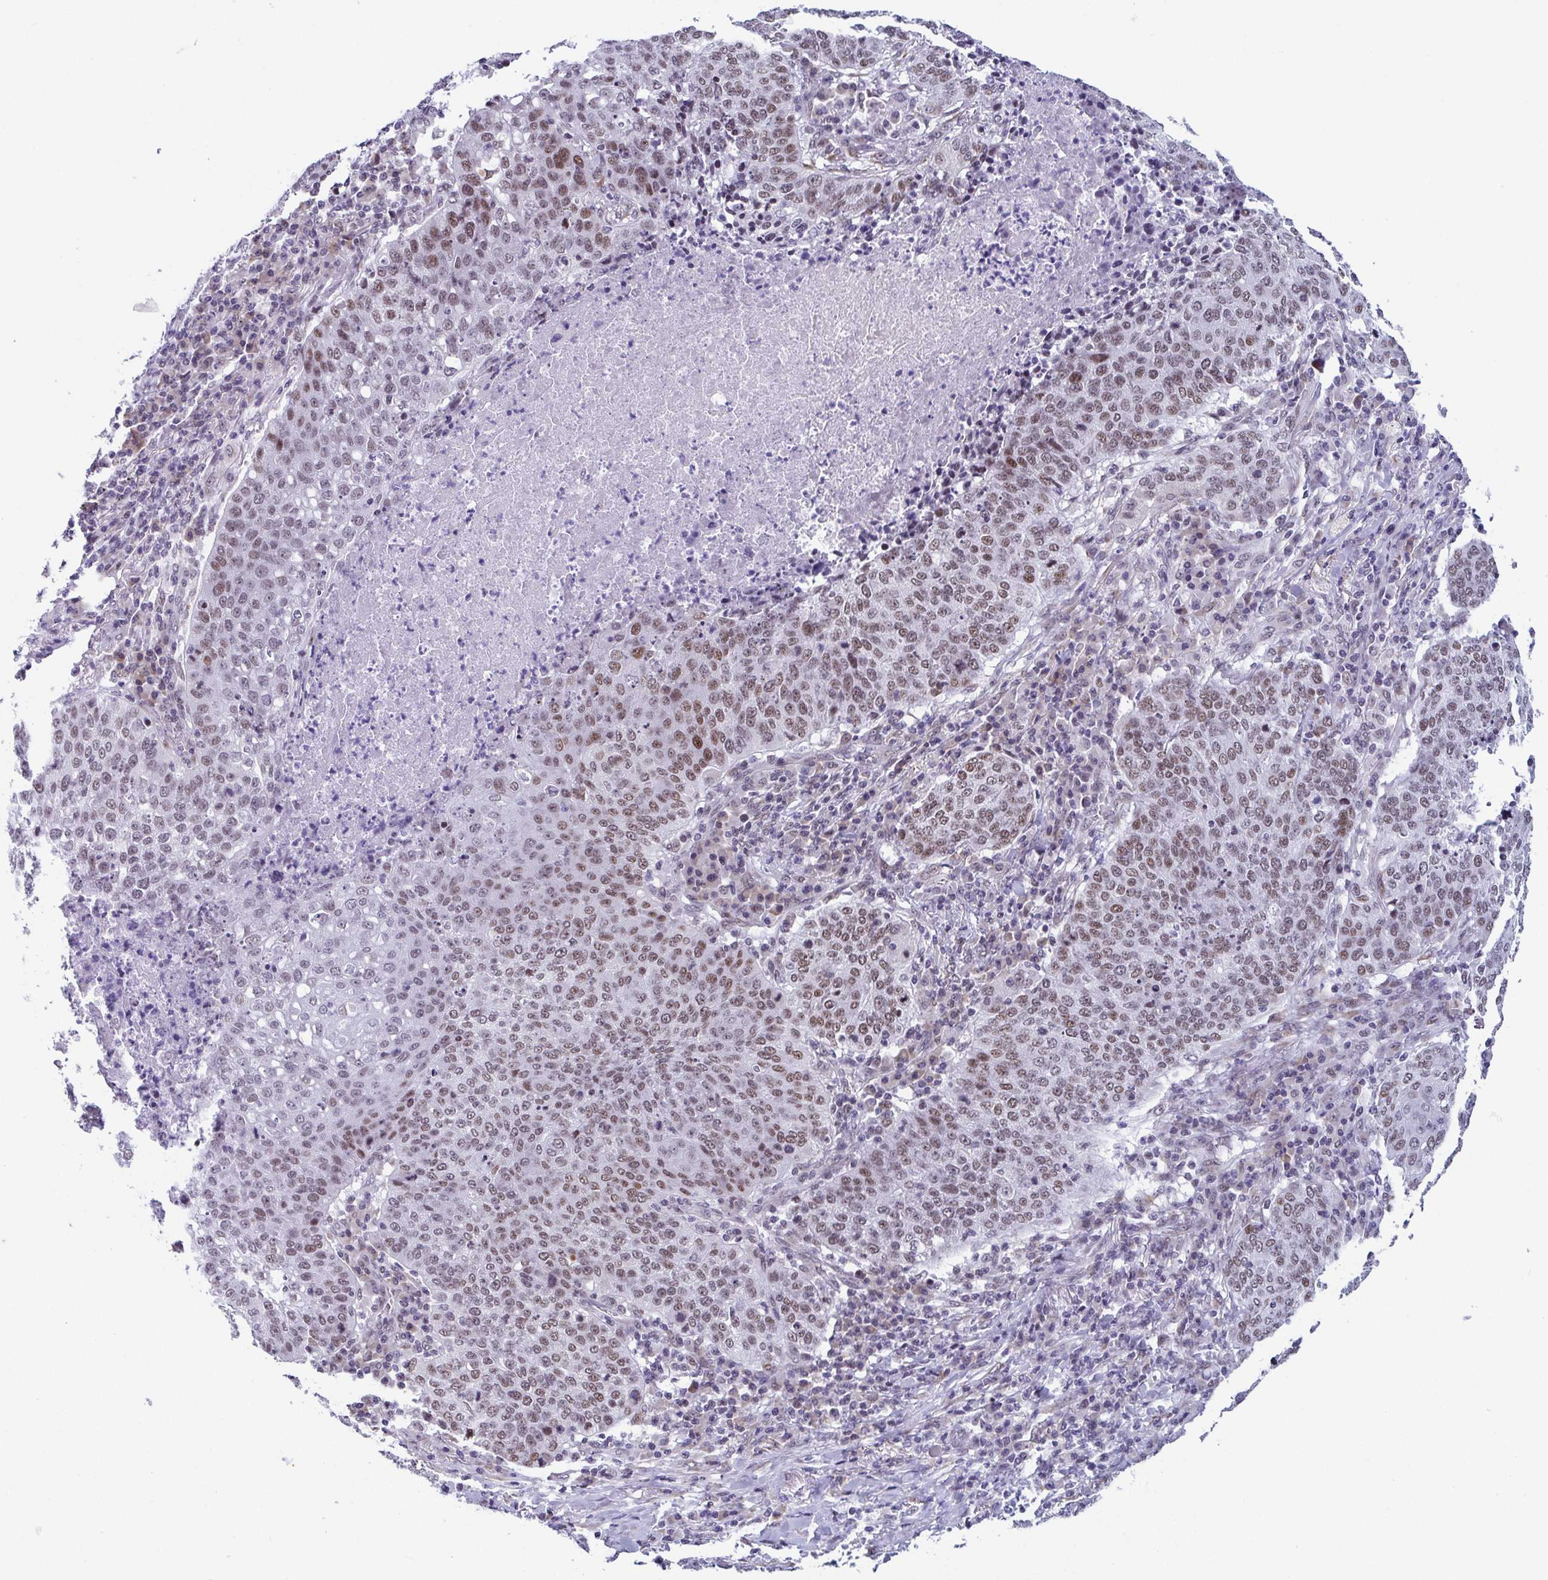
{"staining": {"intensity": "moderate", "quantity": "25%-75%", "location": "nuclear"}, "tissue": "lung cancer", "cell_type": "Tumor cells", "image_type": "cancer", "snomed": [{"axis": "morphology", "description": "Squamous cell carcinoma, NOS"}, {"axis": "topography", "description": "Lung"}], "caption": "A photomicrograph of lung squamous cell carcinoma stained for a protein reveals moderate nuclear brown staining in tumor cells.", "gene": "WDR72", "patient": {"sex": "male", "age": 63}}